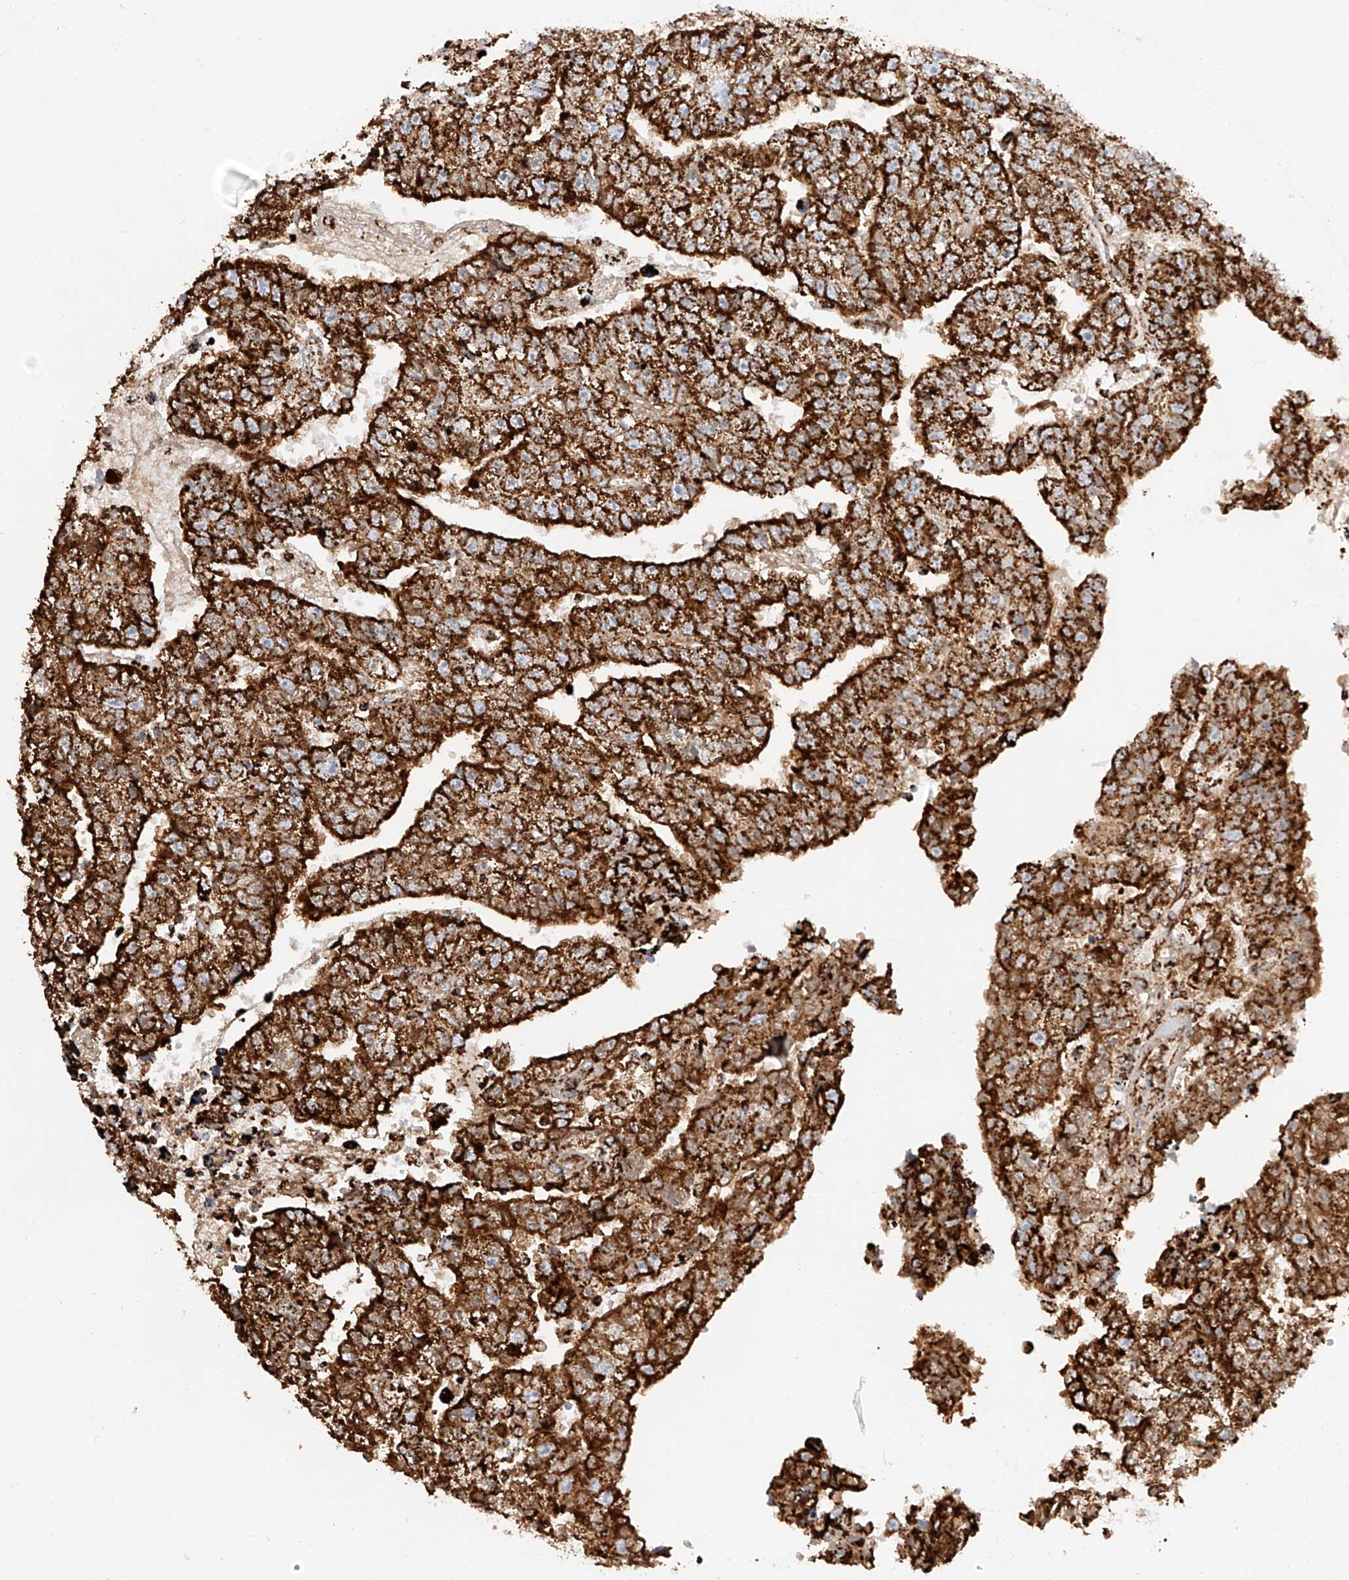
{"staining": {"intensity": "strong", "quantity": ">75%", "location": "cytoplasmic/membranous"}, "tissue": "testis cancer", "cell_type": "Tumor cells", "image_type": "cancer", "snomed": [{"axis": "morphology", "description": "Carcinoma, Embryonal, NOS"}, {"axis": "topography", "description": "Testis"}], "caption": "Immunohistochemical staining of human testis cancer displays strong cytoplasmic/membranous protein staining in about >75% of tumor cells.", "gene": "TTC27", "patient": {"sex": "male", "age": 25}}